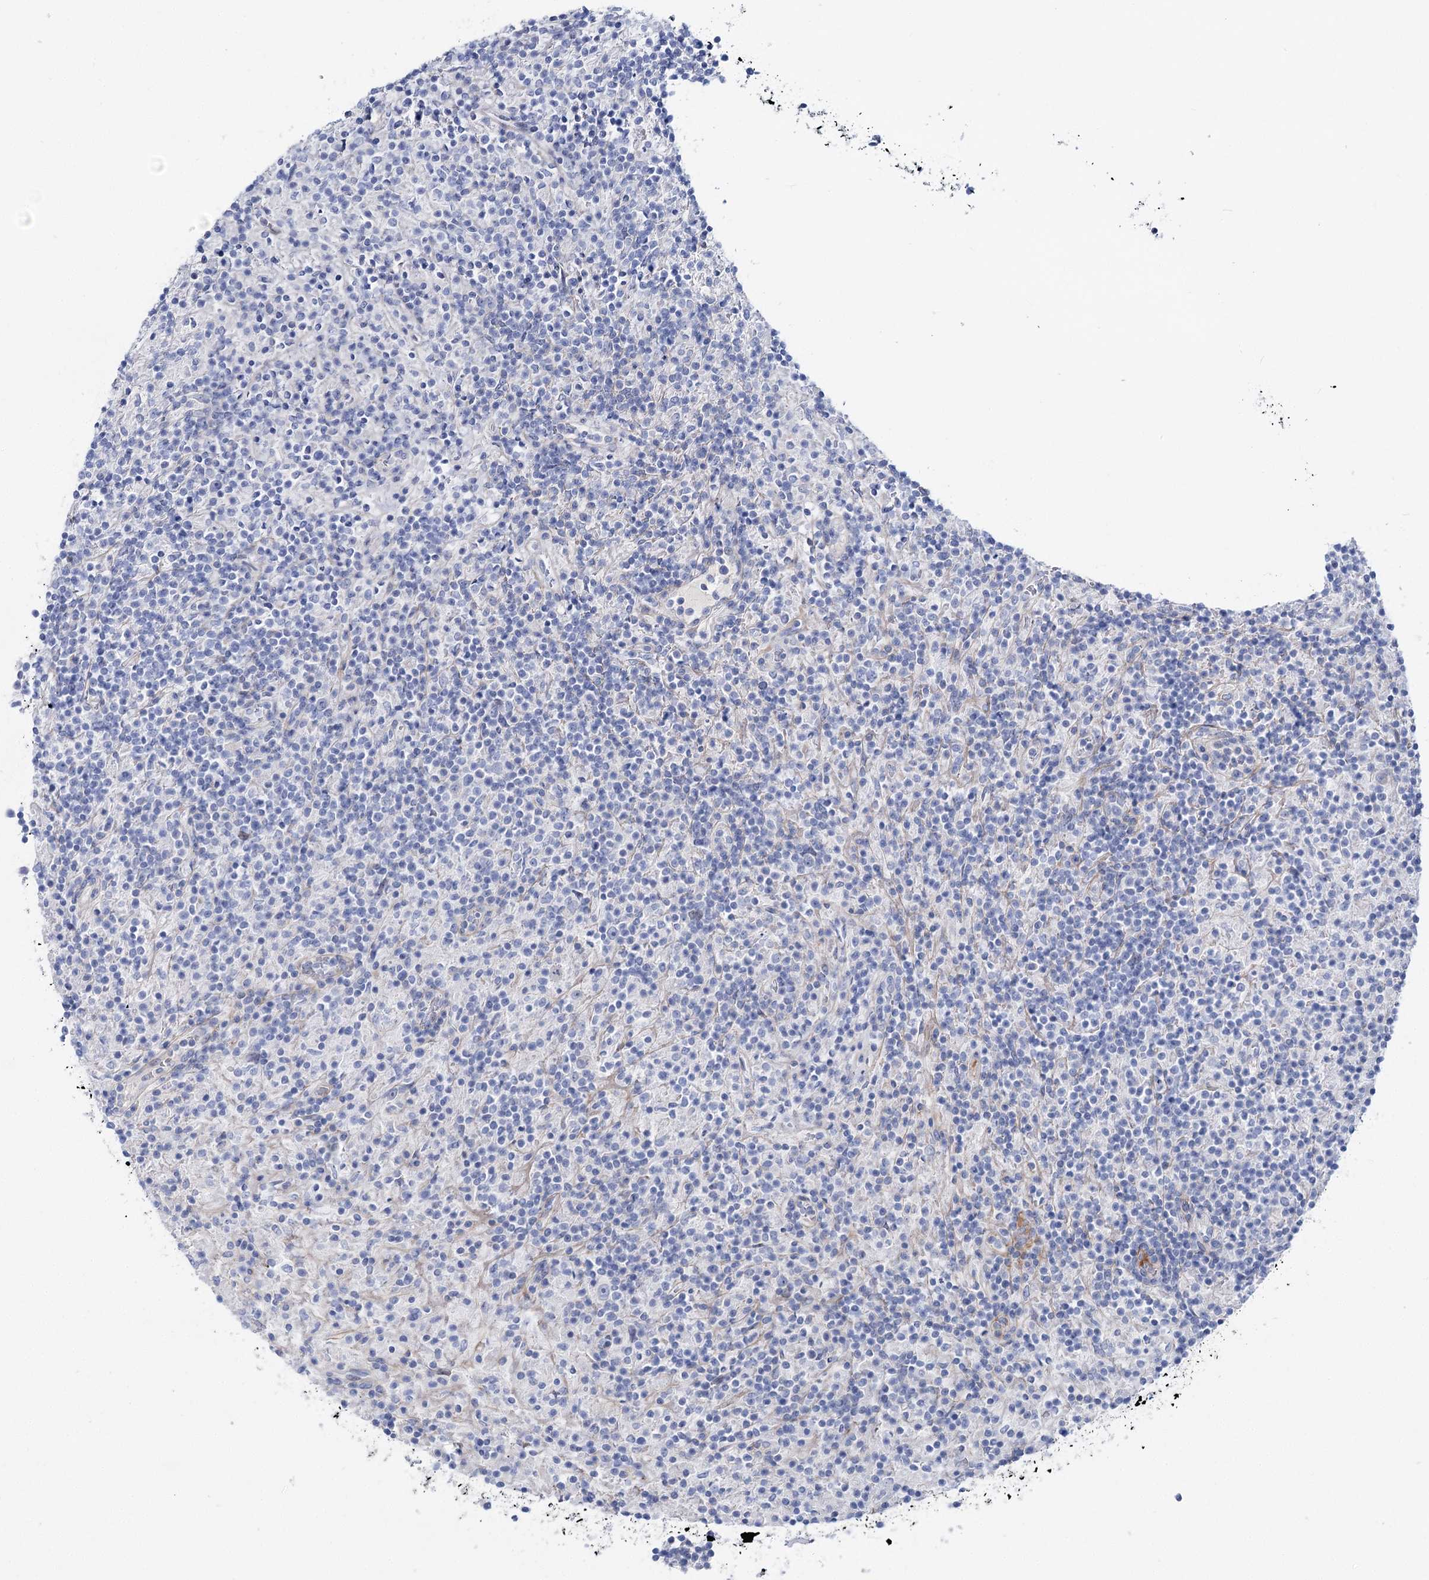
{"staining": {"intensity": "negative", "quantity": "none", "location": "none"}, "tissue": "lymphoma", "cell_type": "Tumor cells", "image_type": "cancer", "snomed": [{"axis": "morphology", "description": "Hodgkin's disease, NOS"}, {"axis": "topography", "description": "Lymph node"}], "caption": "The immunohistochemistry (IHC) micrograph has no significant staining in tumor cells of Hodgkin's disease tissue.", "gene": "ANKRD23", "patient": {"sex": "male", "age": 70}}